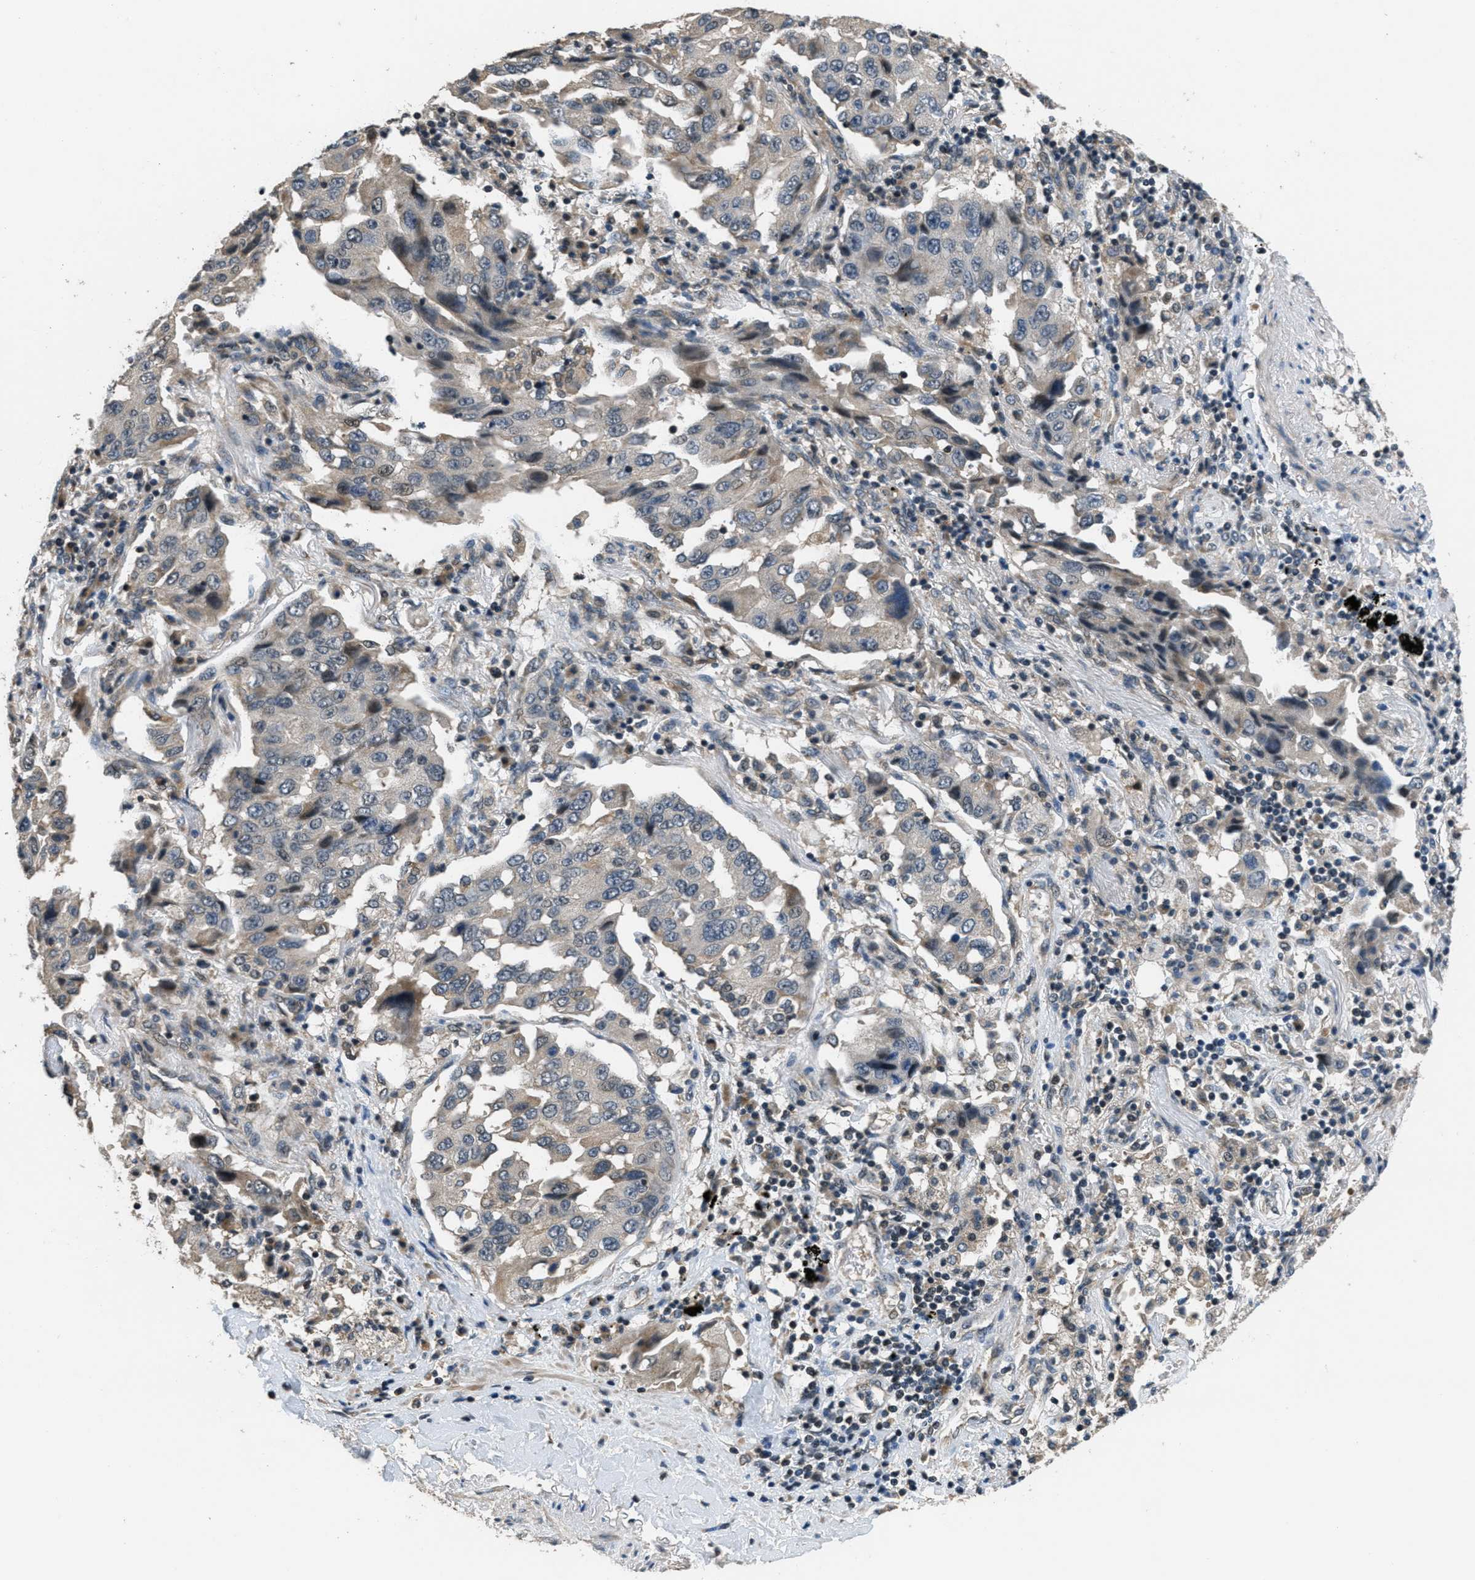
{"staining": {"intensity": "weak", "quantity": "<25%", "location": "cytoplasmic/membranous,nuclear"}, "tissue": "lung cancer", "cell_type": "Tumor cells", "image_type": "cancer", "snomed": [{"axis": "morphology", "description": "Adenocarcinoma, NOS"}, {"axis": "topography", "description": "Lung"}], "caption": "A histopathology image of human adenocarcinoma (lung) is negative for staining in tumor cells. The staining was performed using DAB to visualize the protein expression in brown, while the nuclei were stained in blue with hematoxylin (Magnification: 20x).", "gene": "NAT1", "patient": {"sex": "female", "age": 65}}